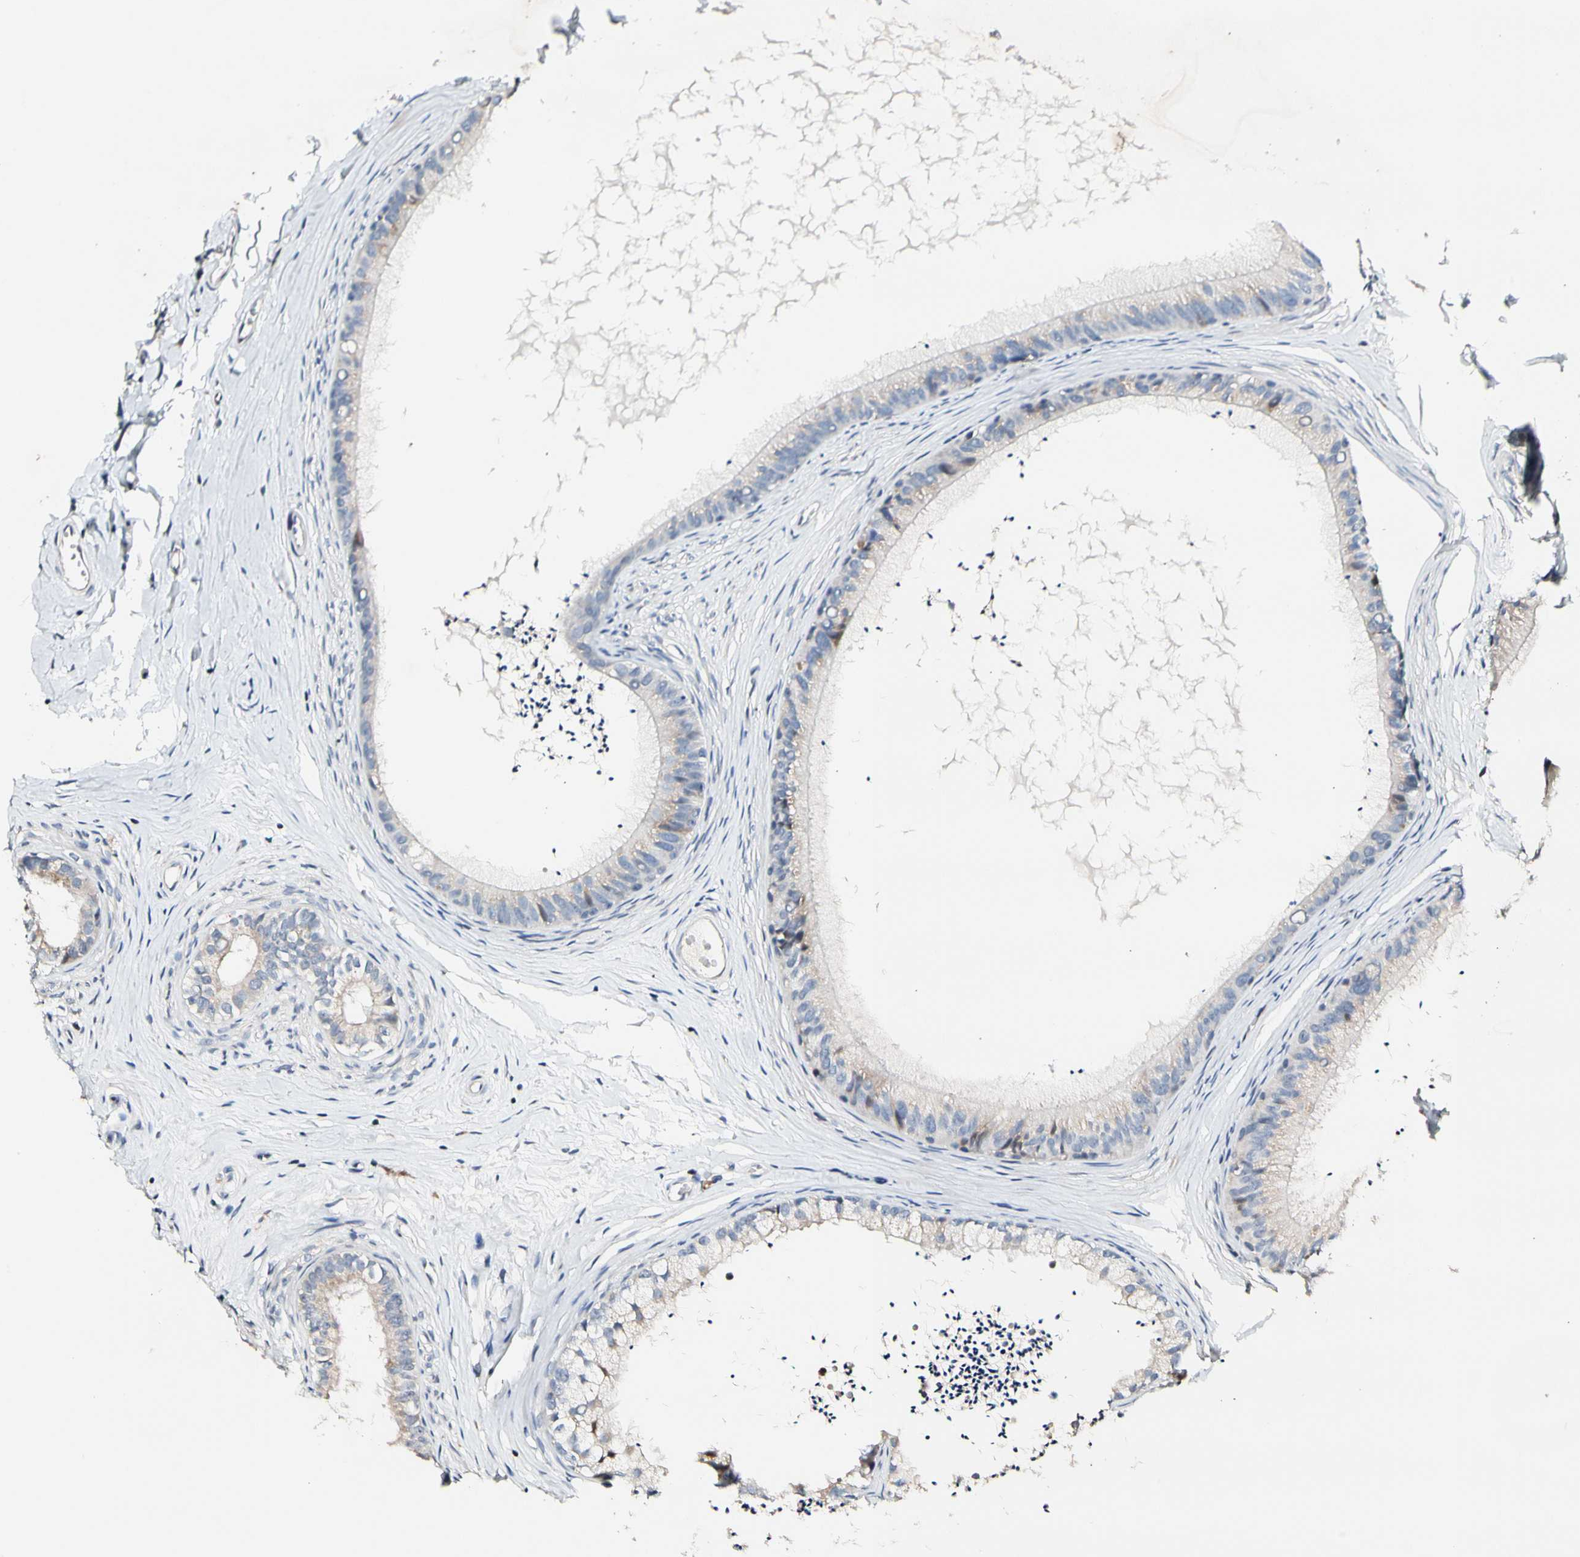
{"staining": {"intensity": "weak", "quantity": "25%-75%", "location": "cytoplasmic/membranous"}, "tissue": "epididymis", "cell_type": "Glandular cells", "image_type": "normal", "snomed": [{"axis": "morphology", "description": "Normal tissue, NOS"}, {"axis": "topography", "description": "Epididymis"}], "caption": "Brown immunohistochemical staining in unremarkable human epididymis reveals weak cytoplasmic/membranous staining in about 25%-75% of glandular cells.", "gene": "SOX30", "patient": {"sex": "male", "age": 56}}